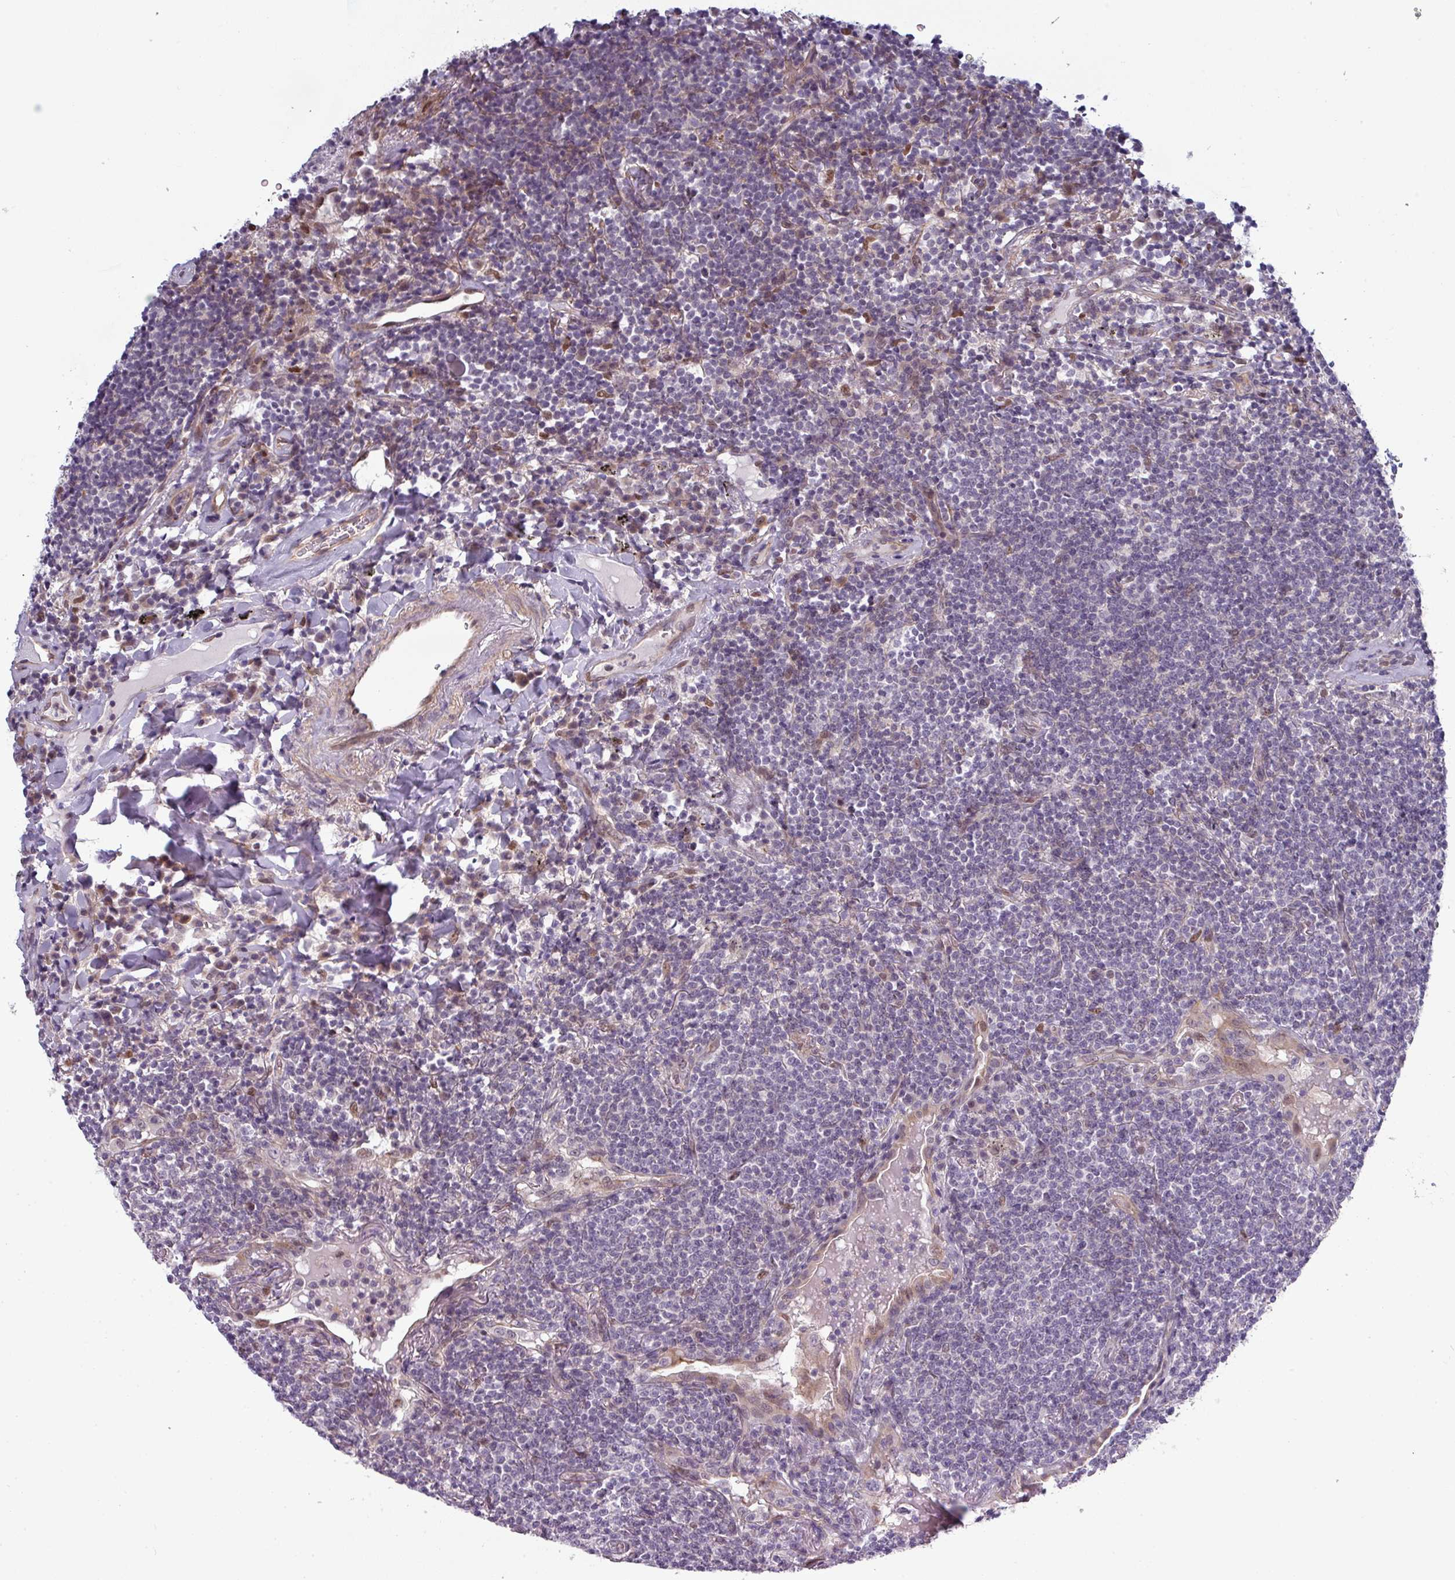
{"staining": {"intensity": "negative", "quantity": "none", "location": "none"}, "tissue": "lymphoma", "cell_type": "Tumor cells", "image_type": "cancer", "snomed": [{"axis": "morphology", "description": "Malignant lymphoma, non-Hodgkin's type, Low grade"}, {"axis": "topography", "description": "Lung"}], "caption": "Lymphoma was stained to show a protein in brown. There is no significant positivity in tumor cells.", "gene": "PRAMEF12", "patient": {"sex": "female", "age": 71}}